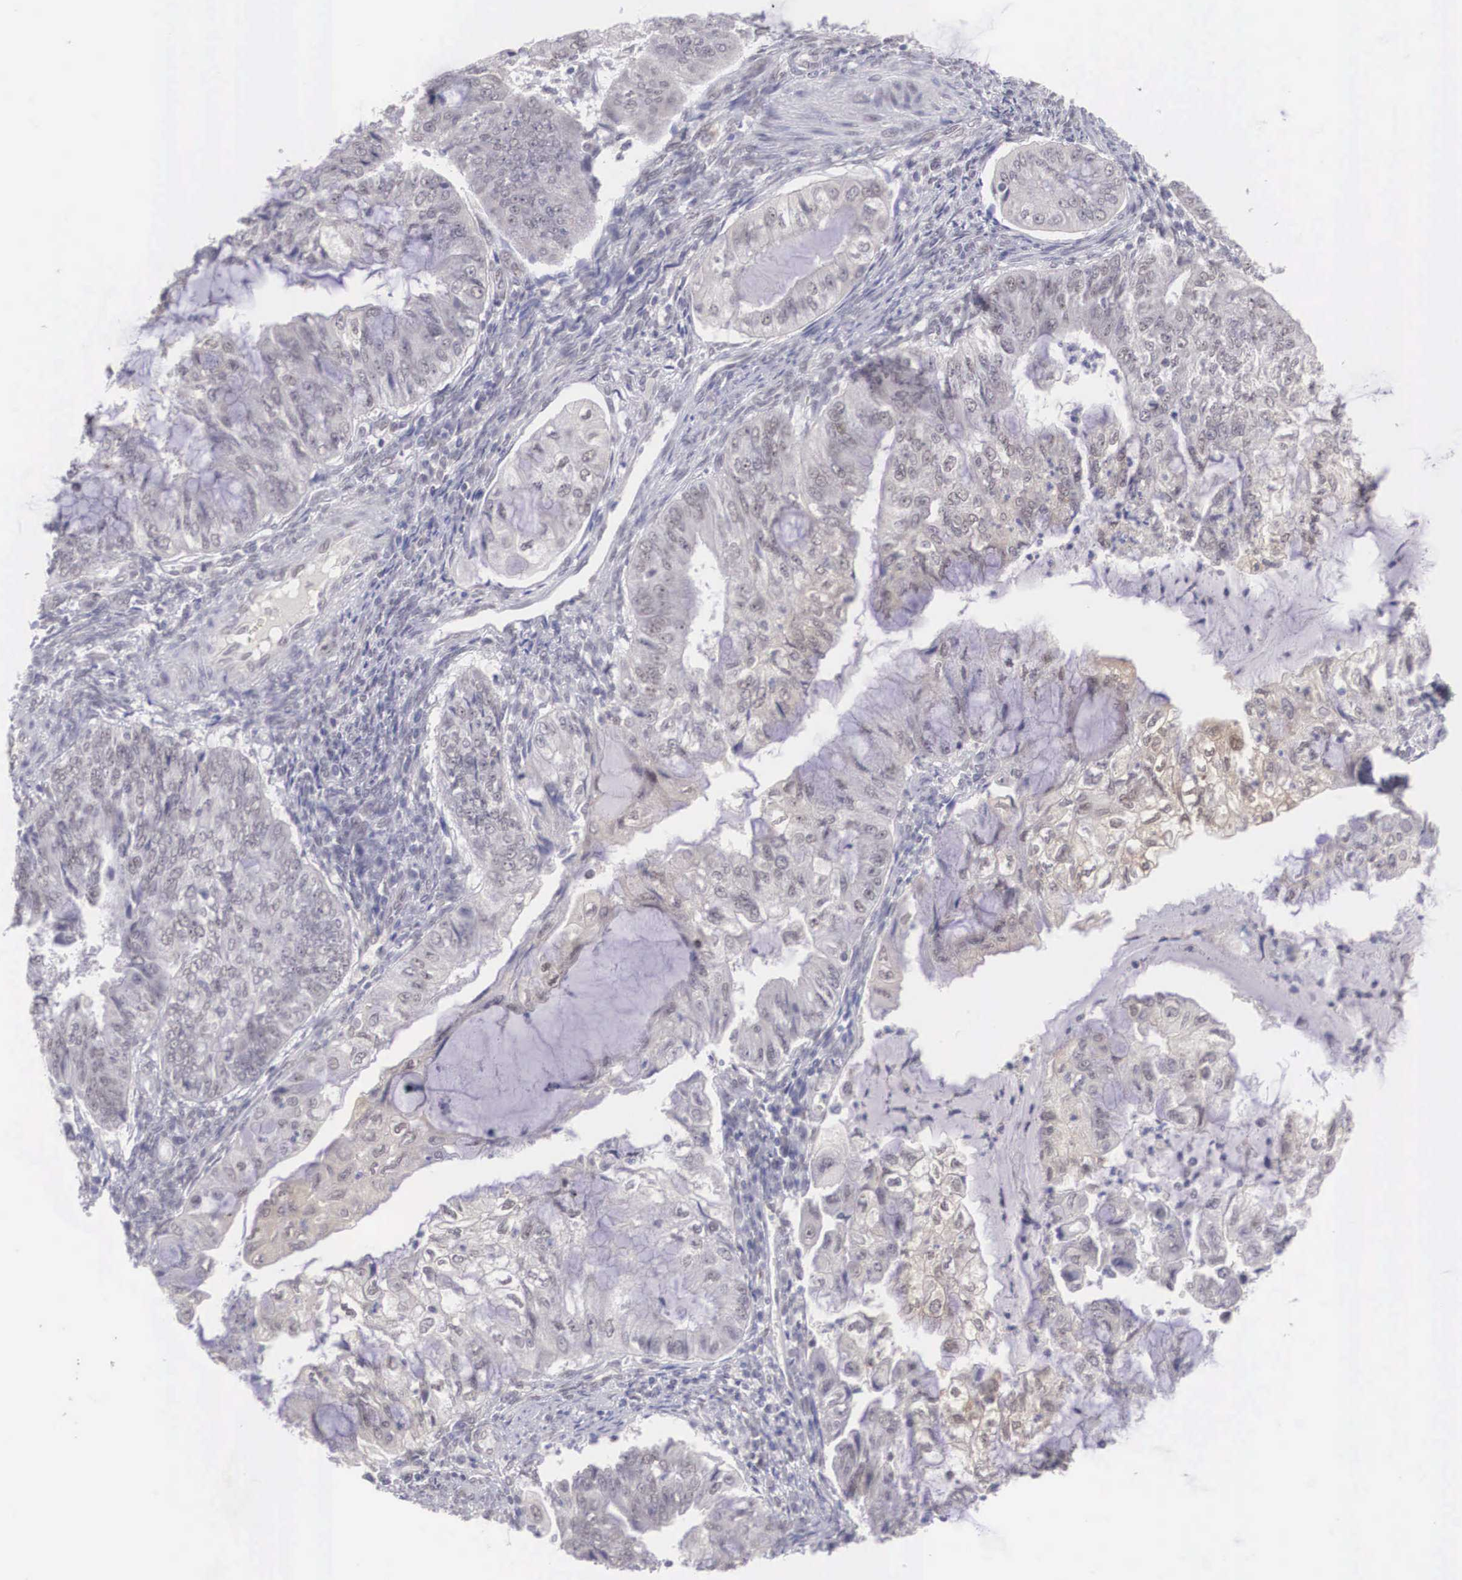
{"staining": {"intensity": "weak", "quantity": "25%-75%", "location": "cytoplasmic/membranous,nuclear"}, "tissue": "endometrial cancer", "cell_type": "Tumor cells", "image_type": "cancer", "snomed": [{"axis": "morphology", "description": "Adenocarcinoma, NOS"}, {"axis": "topography", "description": "Endometrium"}], "caption": "The micrograph exhibits staining of endometrial adenocarcinoma, revealing weak cytoplasmic/membranous and nuclear protein expression (brown color) within tumor cells.", "gene": "NINL", "patient": {"sex": "female", "age": 75}}